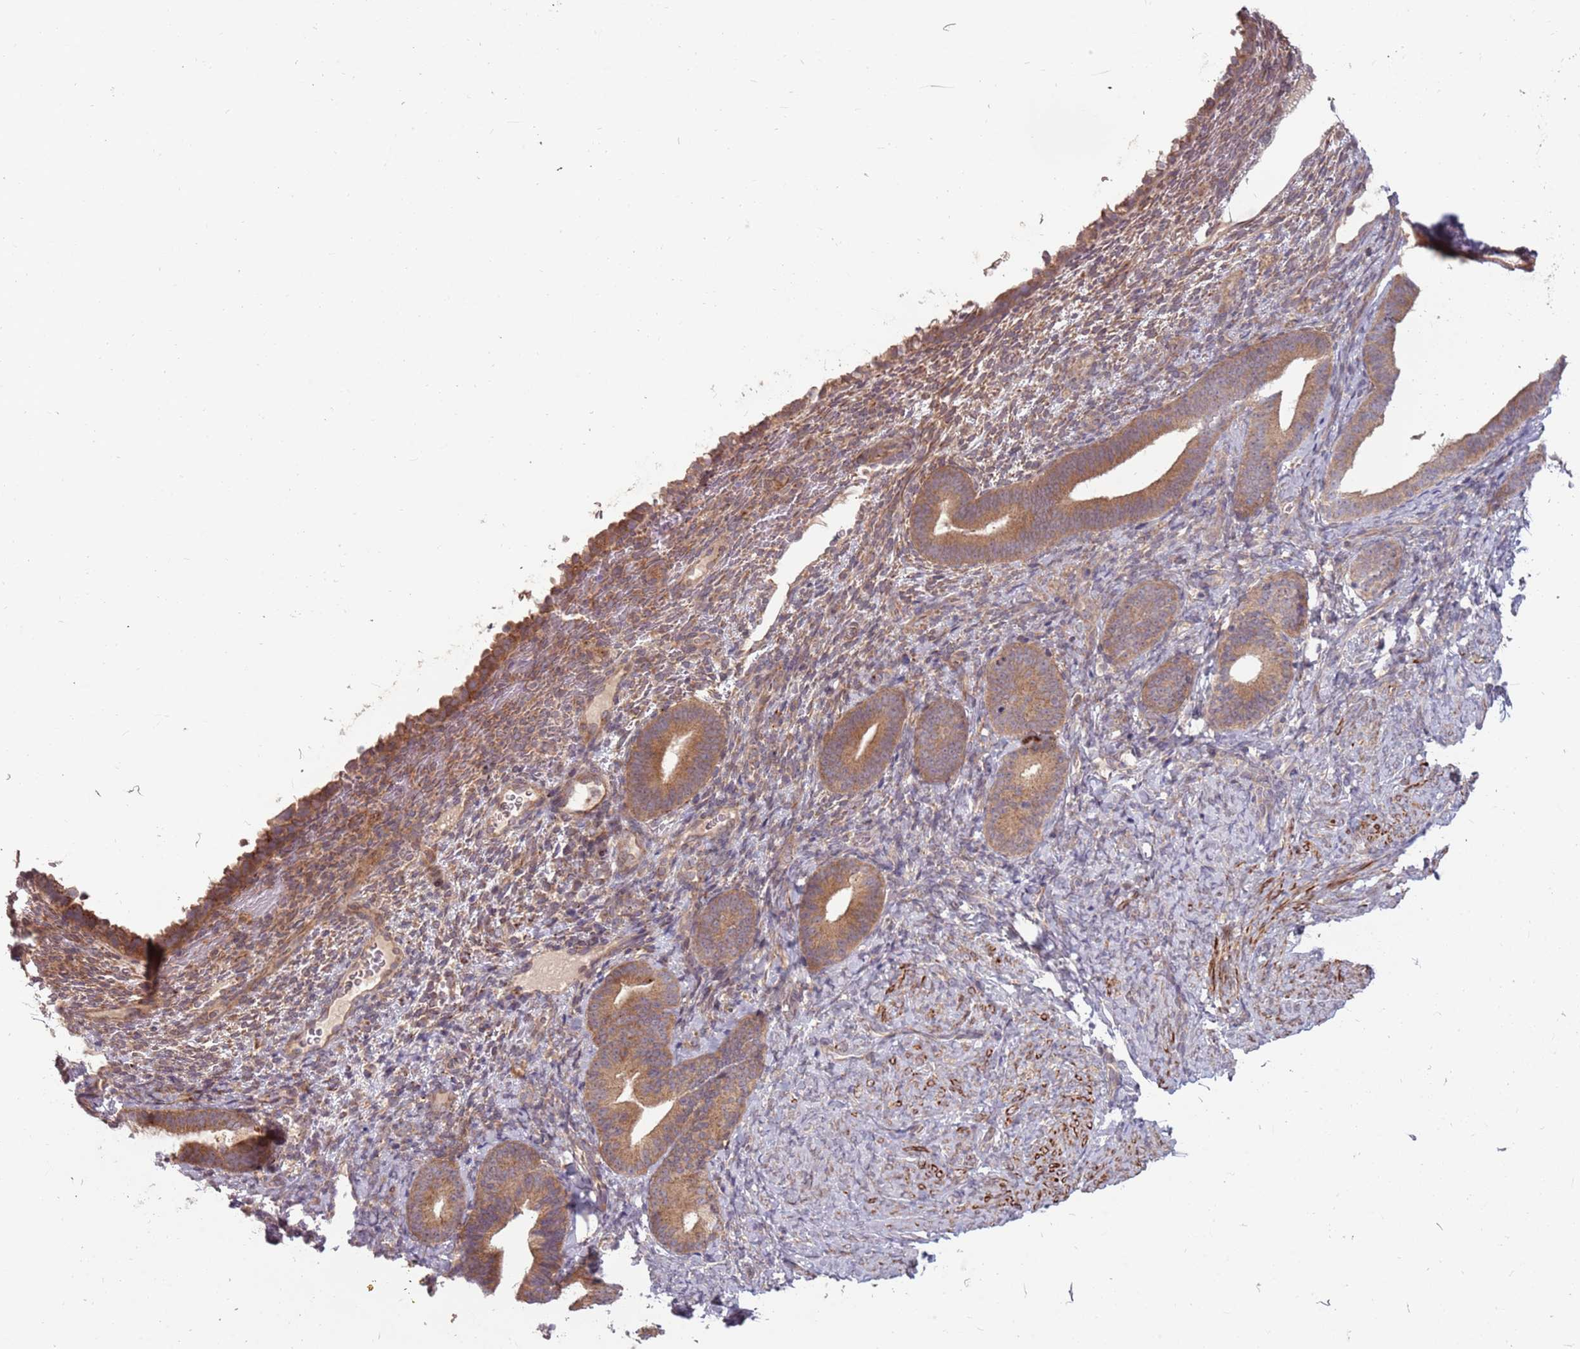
{"staining": {"intensity": "moderate", "quantity": "<25%", "location": "cytoplasmic/membranous"}, "tissue": "endometrium", "cell_type": "Cells in endometrial stroma", "image_type": "normal", "snomed": [{"axis": "morphology", "description": "Normal tissue, NOS"}, {"axis": "topography", "description": "Endometrium"}], "caption": "High-magnification brightfield microscopy of normal endometrium stained with DAB (brown) and counterstained with hematoxylin (blue). cells in endometrial stroma exhibit moderate cytoplasmic/membranous expression is identified in approximately<25% of cells. The staining was performed using DAB to visualize the protein expression in brown, while the nuclei were stained in blue with hematoxylin (Magnification: 20x).", "gene": "PLD6", "patient": {"sex": "female", "age": 65}}